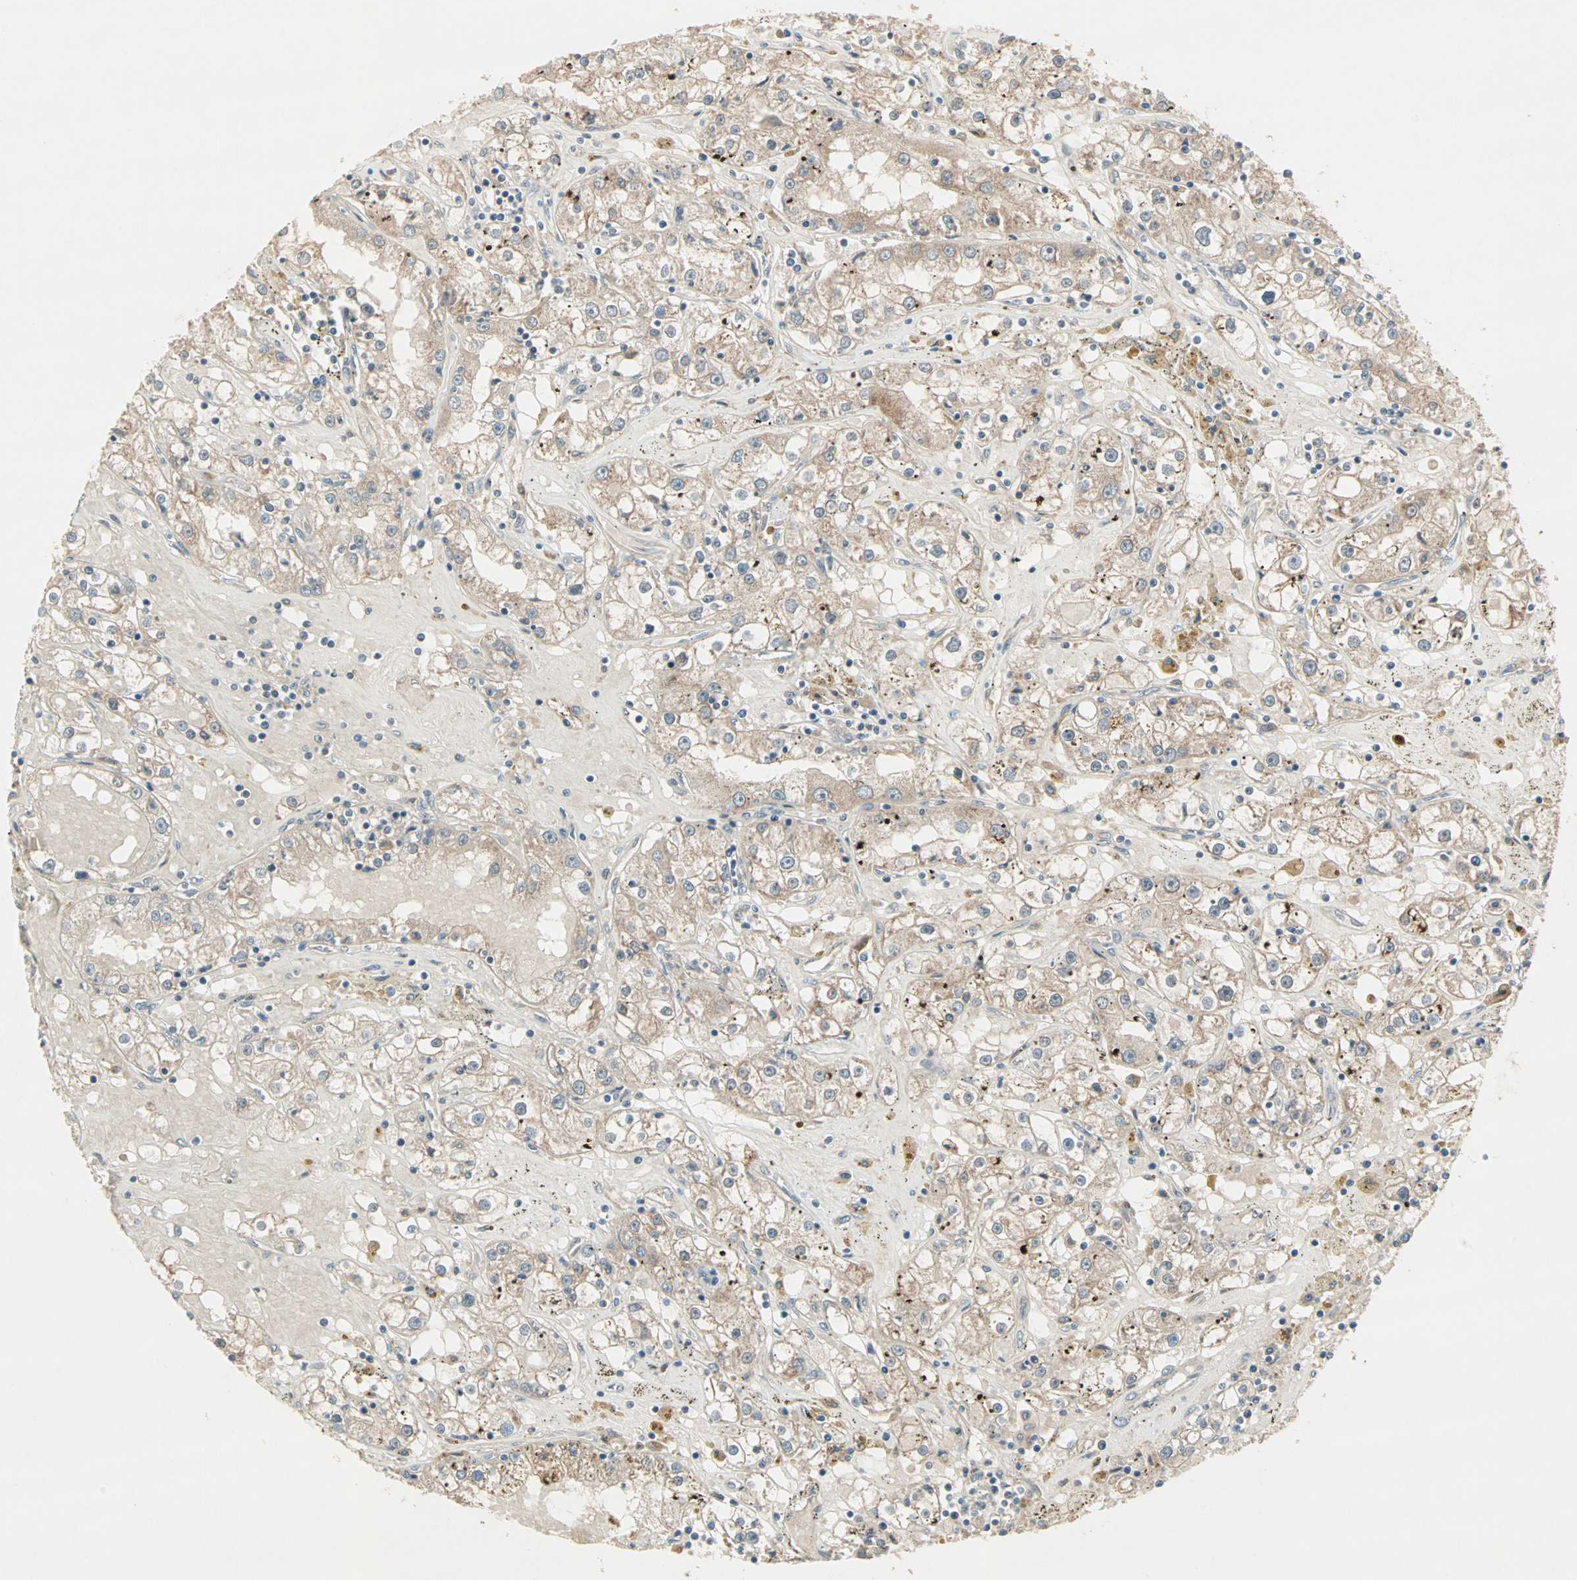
{"staining": {"intensity": "weak", "quantity": "<25%", "location": "cytoplasmic/membranous"}, "tissue": "renal cancer", "cell_type": "Tumor cells", "image_type": "cancer", "snomed": [{"axis": "morphology", "description": "Adenocarcinoma, NOS"}, {"axis": "topography", "description": "Kidney"}], "caption": "This histopathology image is of adenocarcinoma (renal) stained with IHC to label a protein in brown with the nuclei are counter-stained blue. There is no expression in tumor cells.", "gene": "JMJD7-PLA2G4B", "patient": {"sex": "male", "age": 56}}